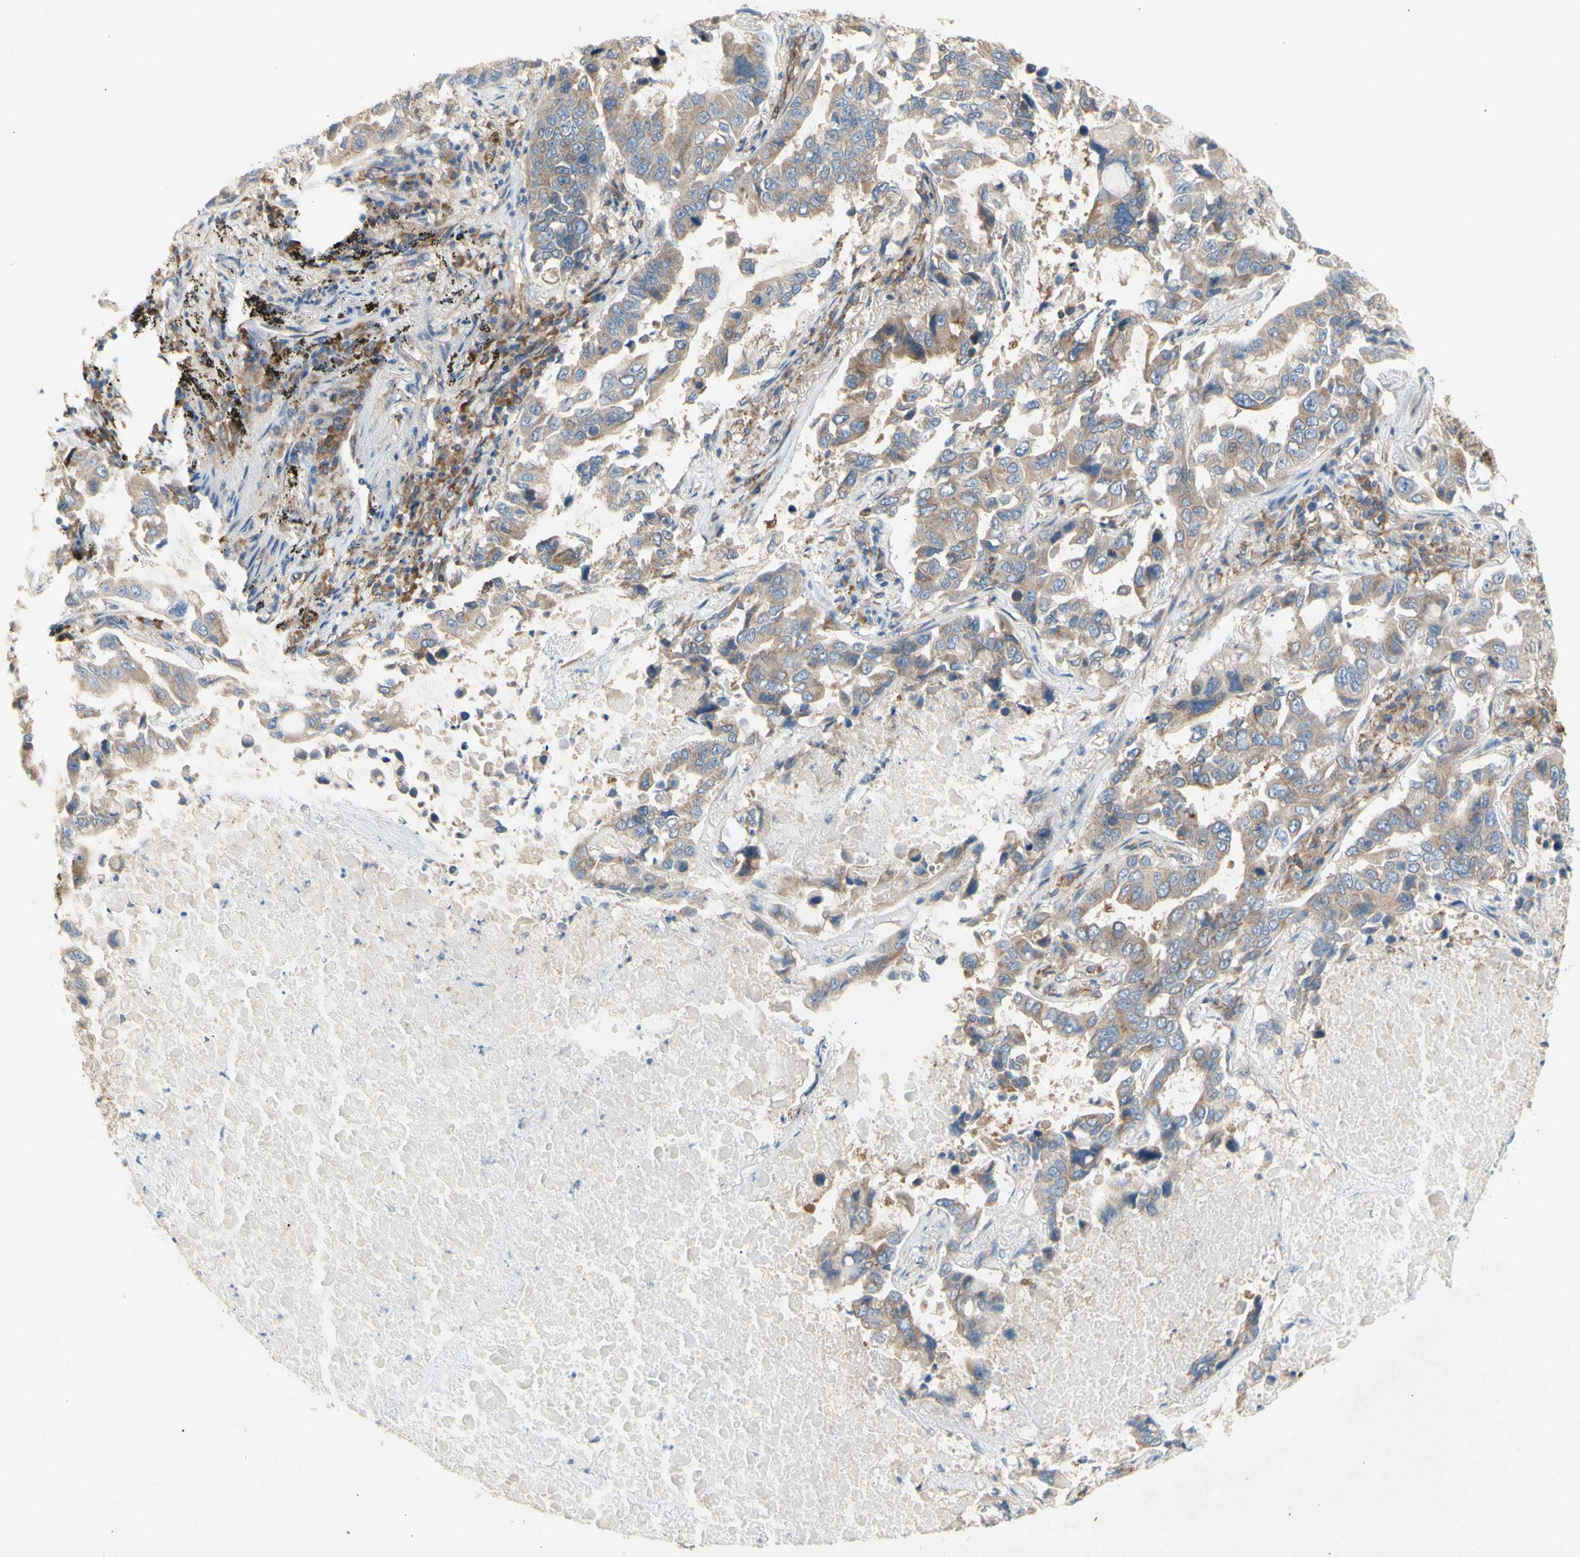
{"staining": {"intensity": "weak", "quantity": ">75%", "location": "cytoplasmic/membranous"}, "tissue": "lung cancer", "cell_type": "Tumor cells", "image_type": "cancer", "snomed": [{"axis": "morphology", "description": "Adenocarcinoma, NOS"}, {"axis": "topography", "description": "Lung"}], "caption": "Immunohistochemical staining of lung cancer displays low levels of weak cytoplasmic/membranous staining in about >75% of tumor cells.", "gene": "KLC1", "patient": {"sex": "male", "age": 64}}